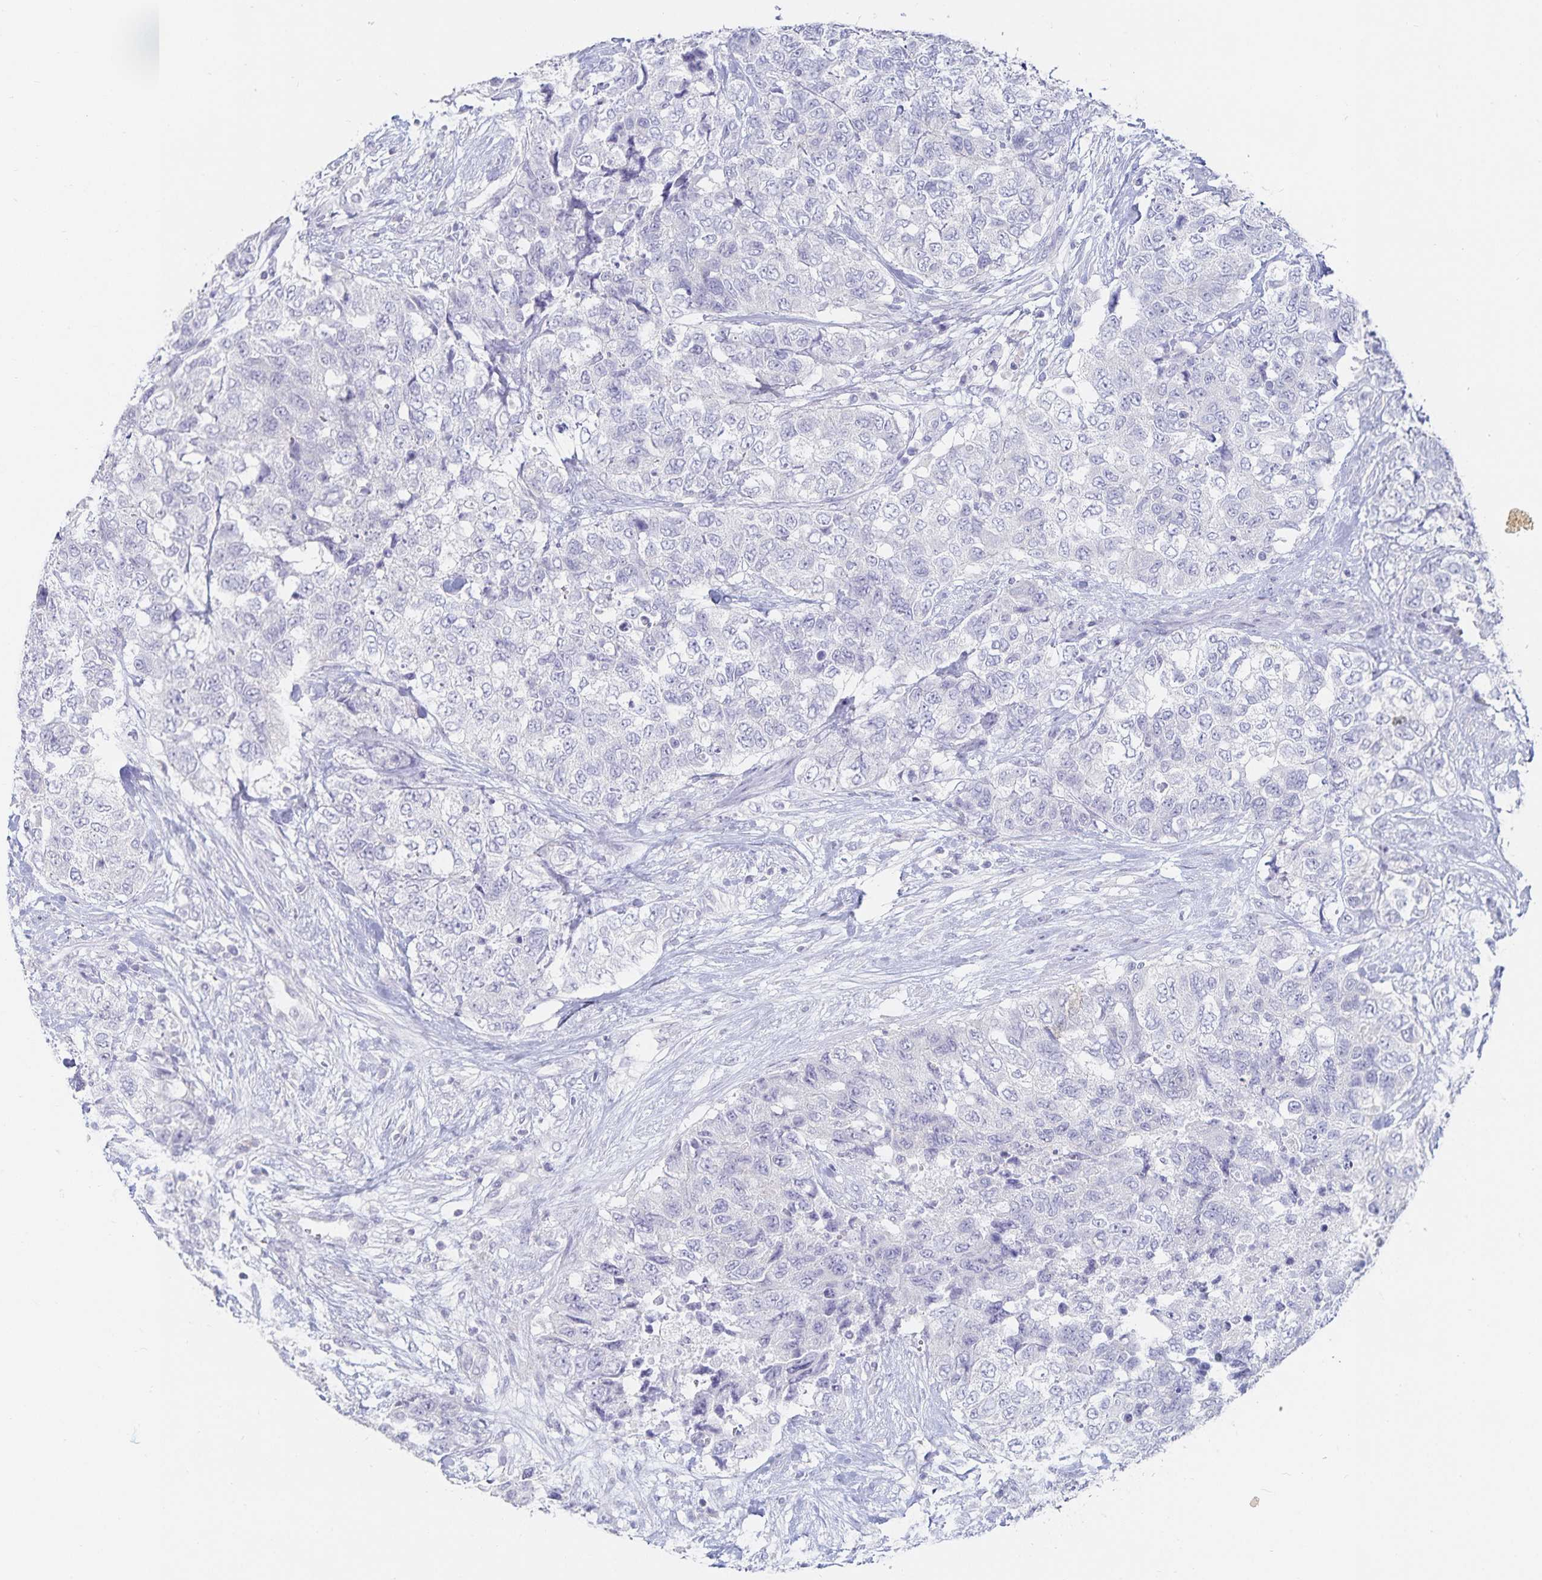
{"staining": {"intensity": "negative", "quantity": "none", "location": "none"}, "tissue": "urothelial cancer", "cell_type": "Tumor cells", "image_type": "cancer", "snomed": [{"axis": "morphology", "description": "Urothelial carcinoma, High grade"}, {"axis": "topography", "description": "Urinary bladder"}], "caption": "DAB immunohistochemical staining of human high-grade urothelial carcinoma exhibits no significant staining in tumor cells. Nuclei are stained in blue.", "gene": "SFTPA1", "patient": {"sex": "female", "age": 78}}